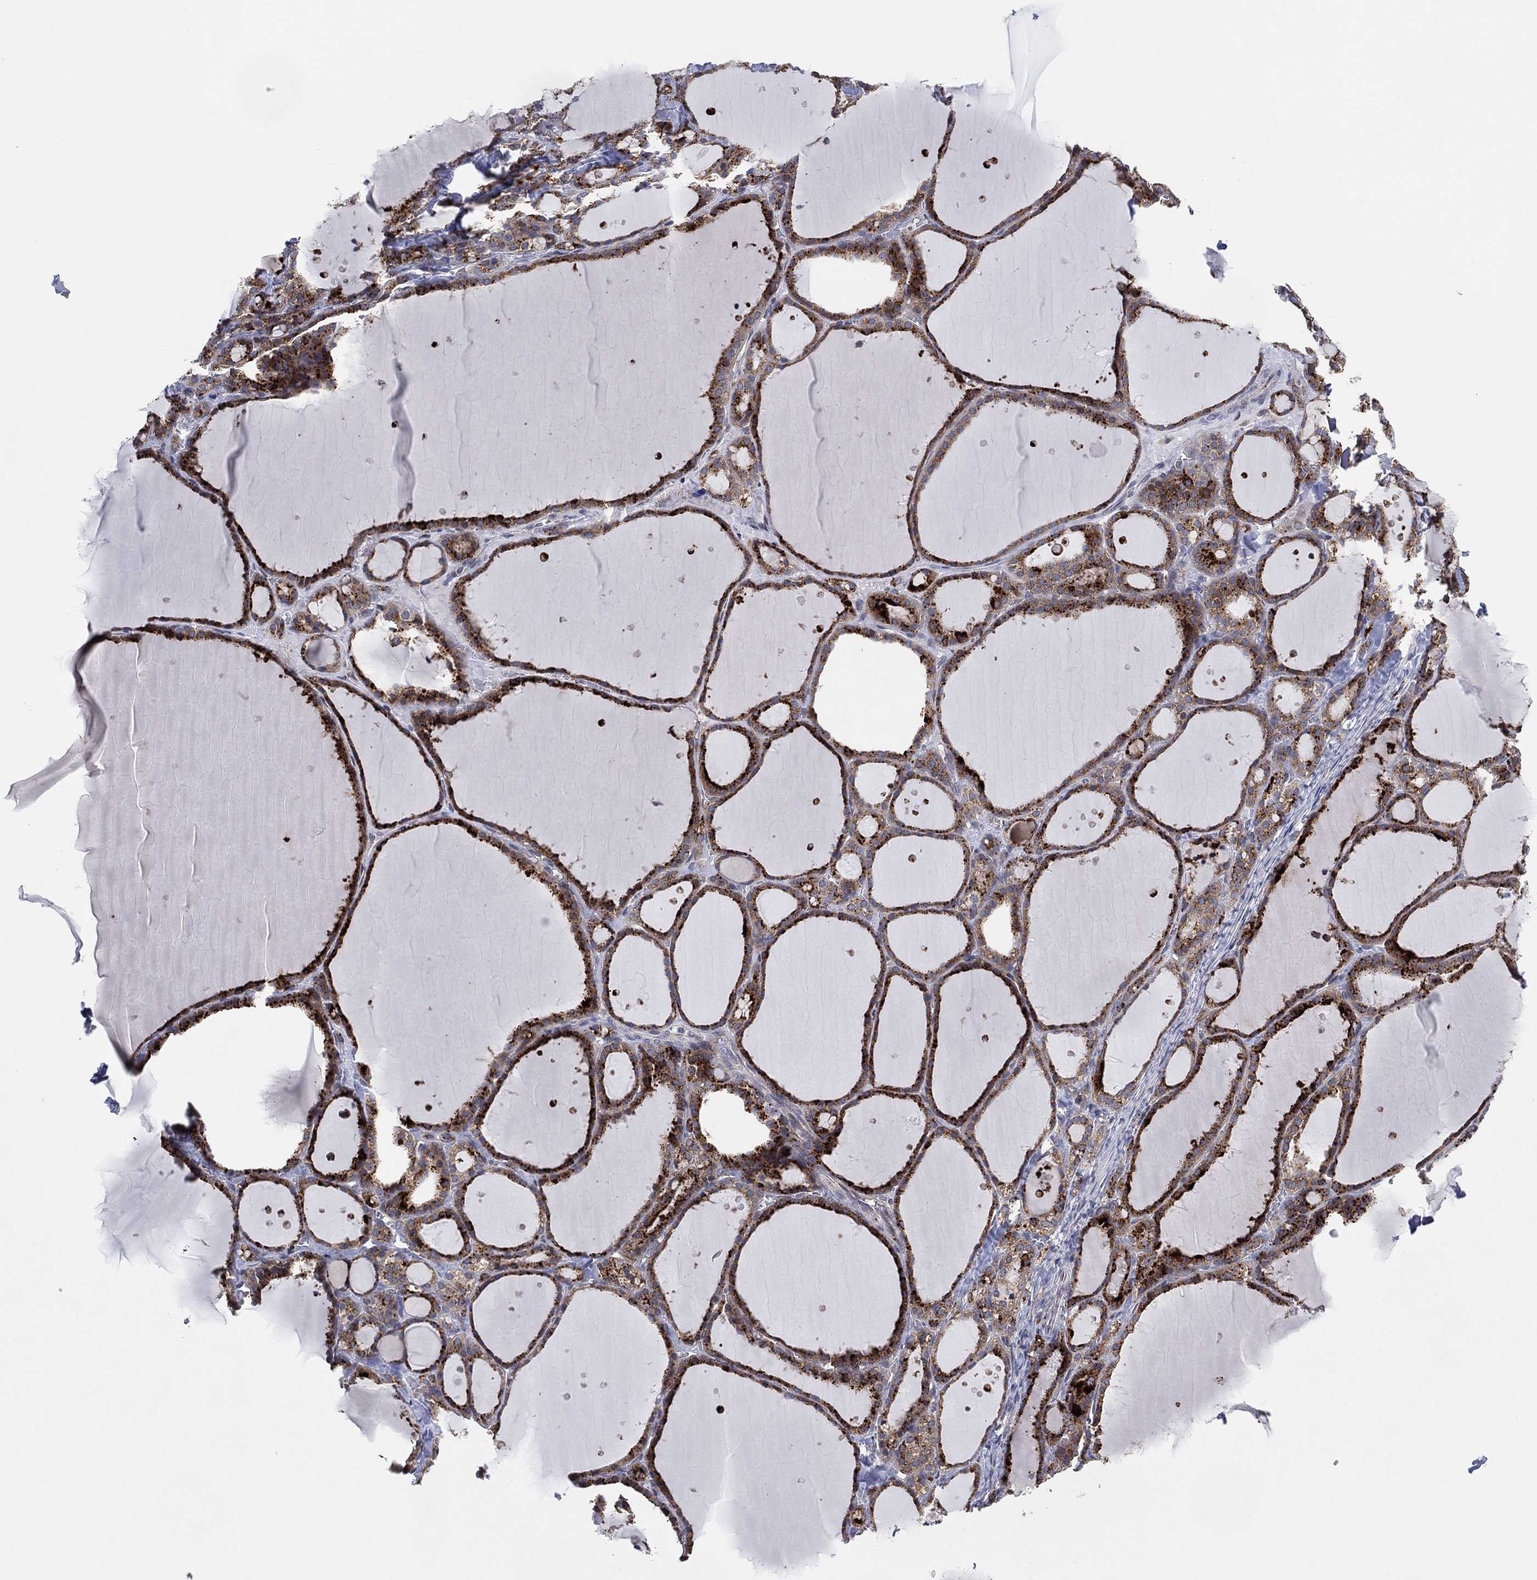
{"staining": {"intensity": "strong", "quantity": ">75%", "location": "cytoplasmic/membranous"}, "tissue": "thyroid gland", "cell_type": "Glandular cells", "image_type": "normal", "snomed": [{"axis": "morphology", "description": "Normal tissue, NOS"}, {"axis": "topography", "description": "Thyroid gland"}], "caption": "The micrograph shows staining of unremarkable thyroid gland, revealing strong cytoplasmic/membranous protein staining (brown color) within glandular cells. (Brightfield microscopy of DAB IHC at high magnification).", "gene": "FAM104A", "patient": {"sex": "male", "age": 68}}